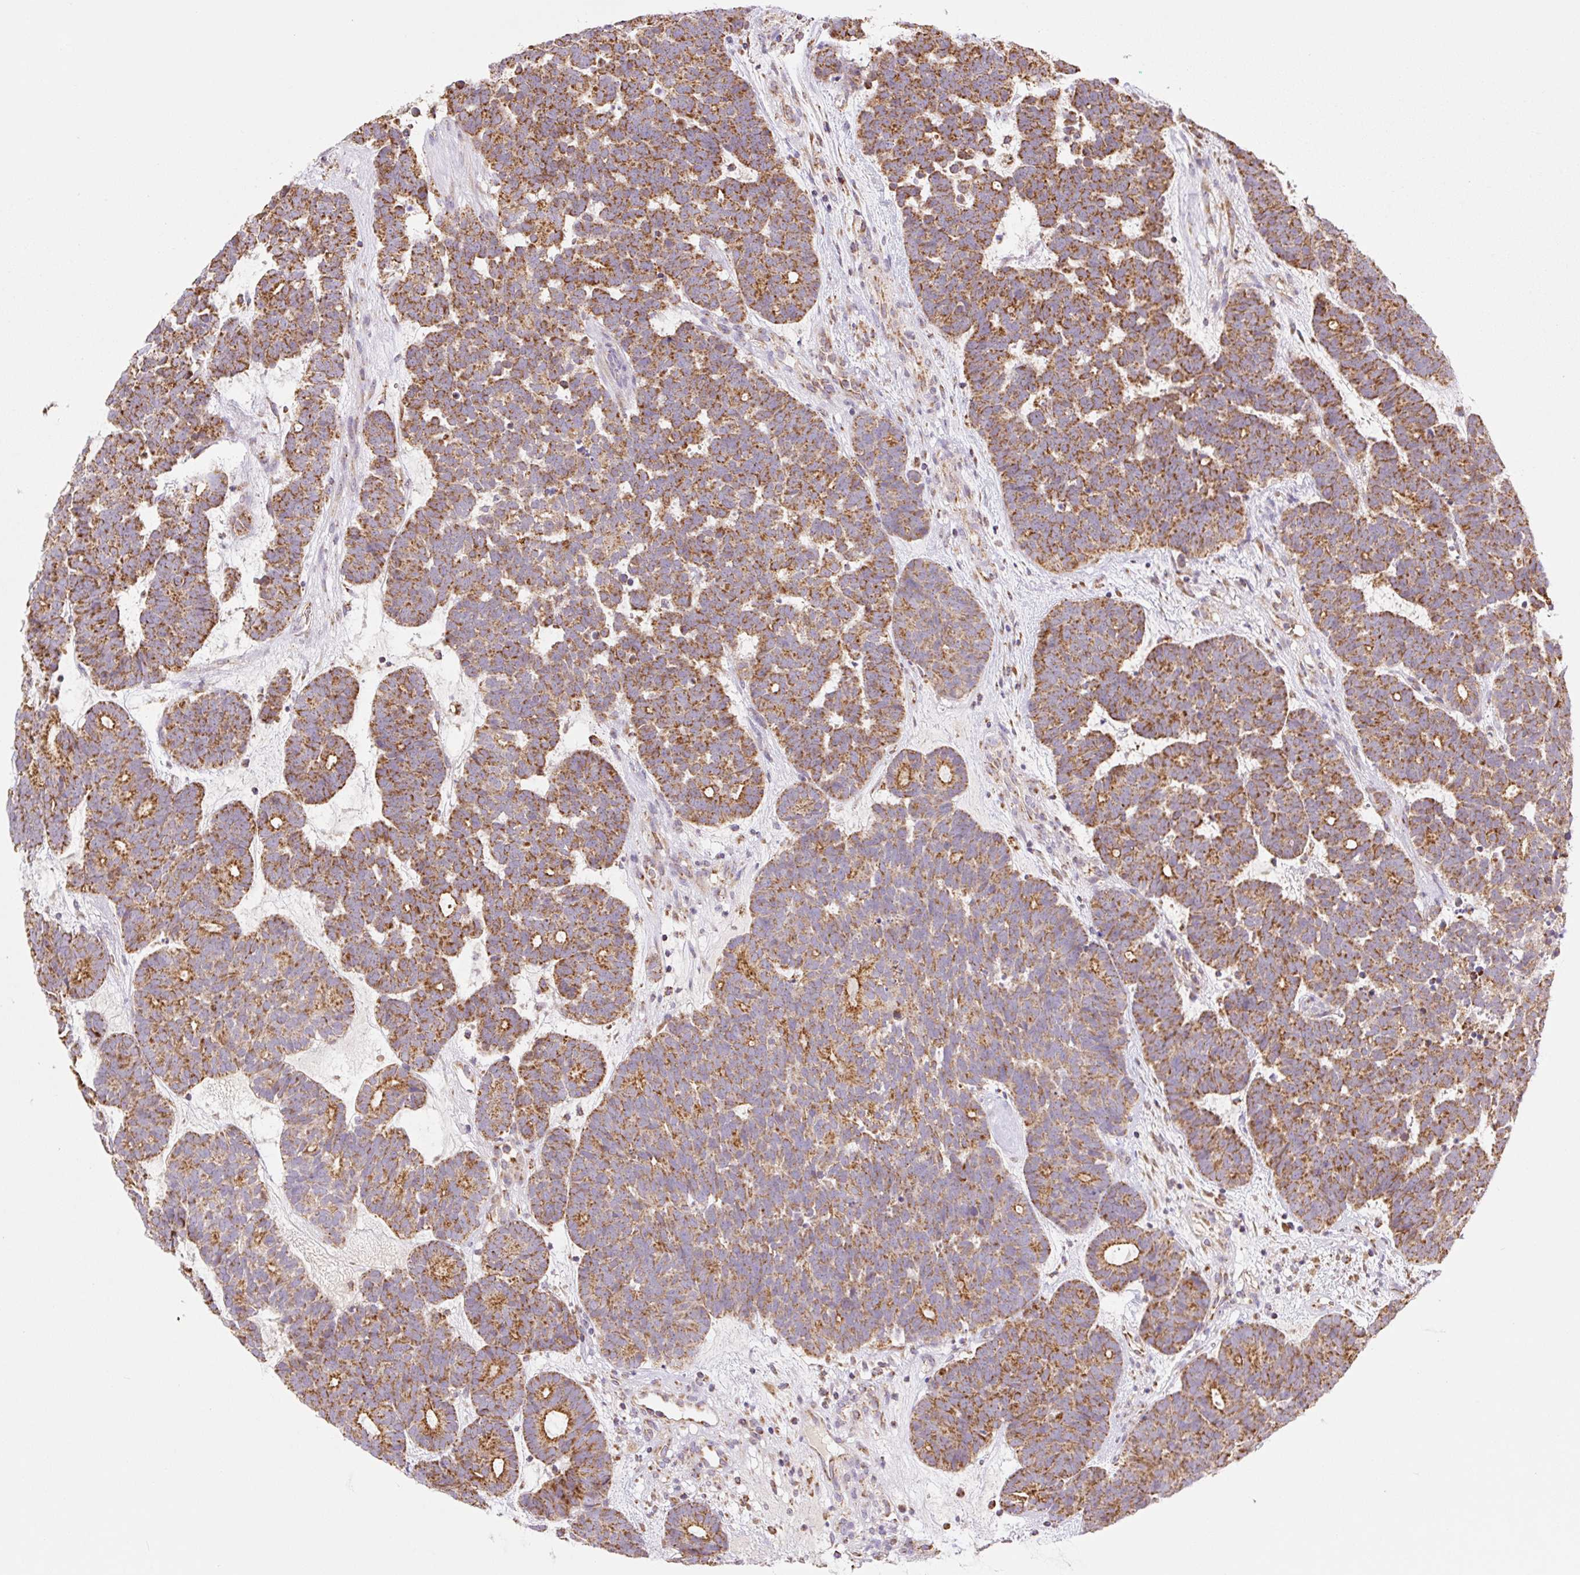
{"staining": {"intensity": "strong", "quantity": ">75%", "location": "cytoplasmic/membranous"}, "tissue": "head and neck cancer", "cell_type": "Tumor cells", "image_type": "cancer", "snomed": [{"axis": "morphology", "description": "Adenocarcinoma, NOS"}, {"axis": "topography", "description": "Head-Neck"}], "caption": "Protein expression analysis of human head and neck cancer (adenocarcinoma) reveals strong cytoplasmic/membranous staining in approximately >75% of tumor cells. (DAB (3,3'-diaminobenzidine) = brown stain, brightfield microscopy at high magnification).", "gene": "GOSR2", "patient": {"sex": "female", "age": 81}}